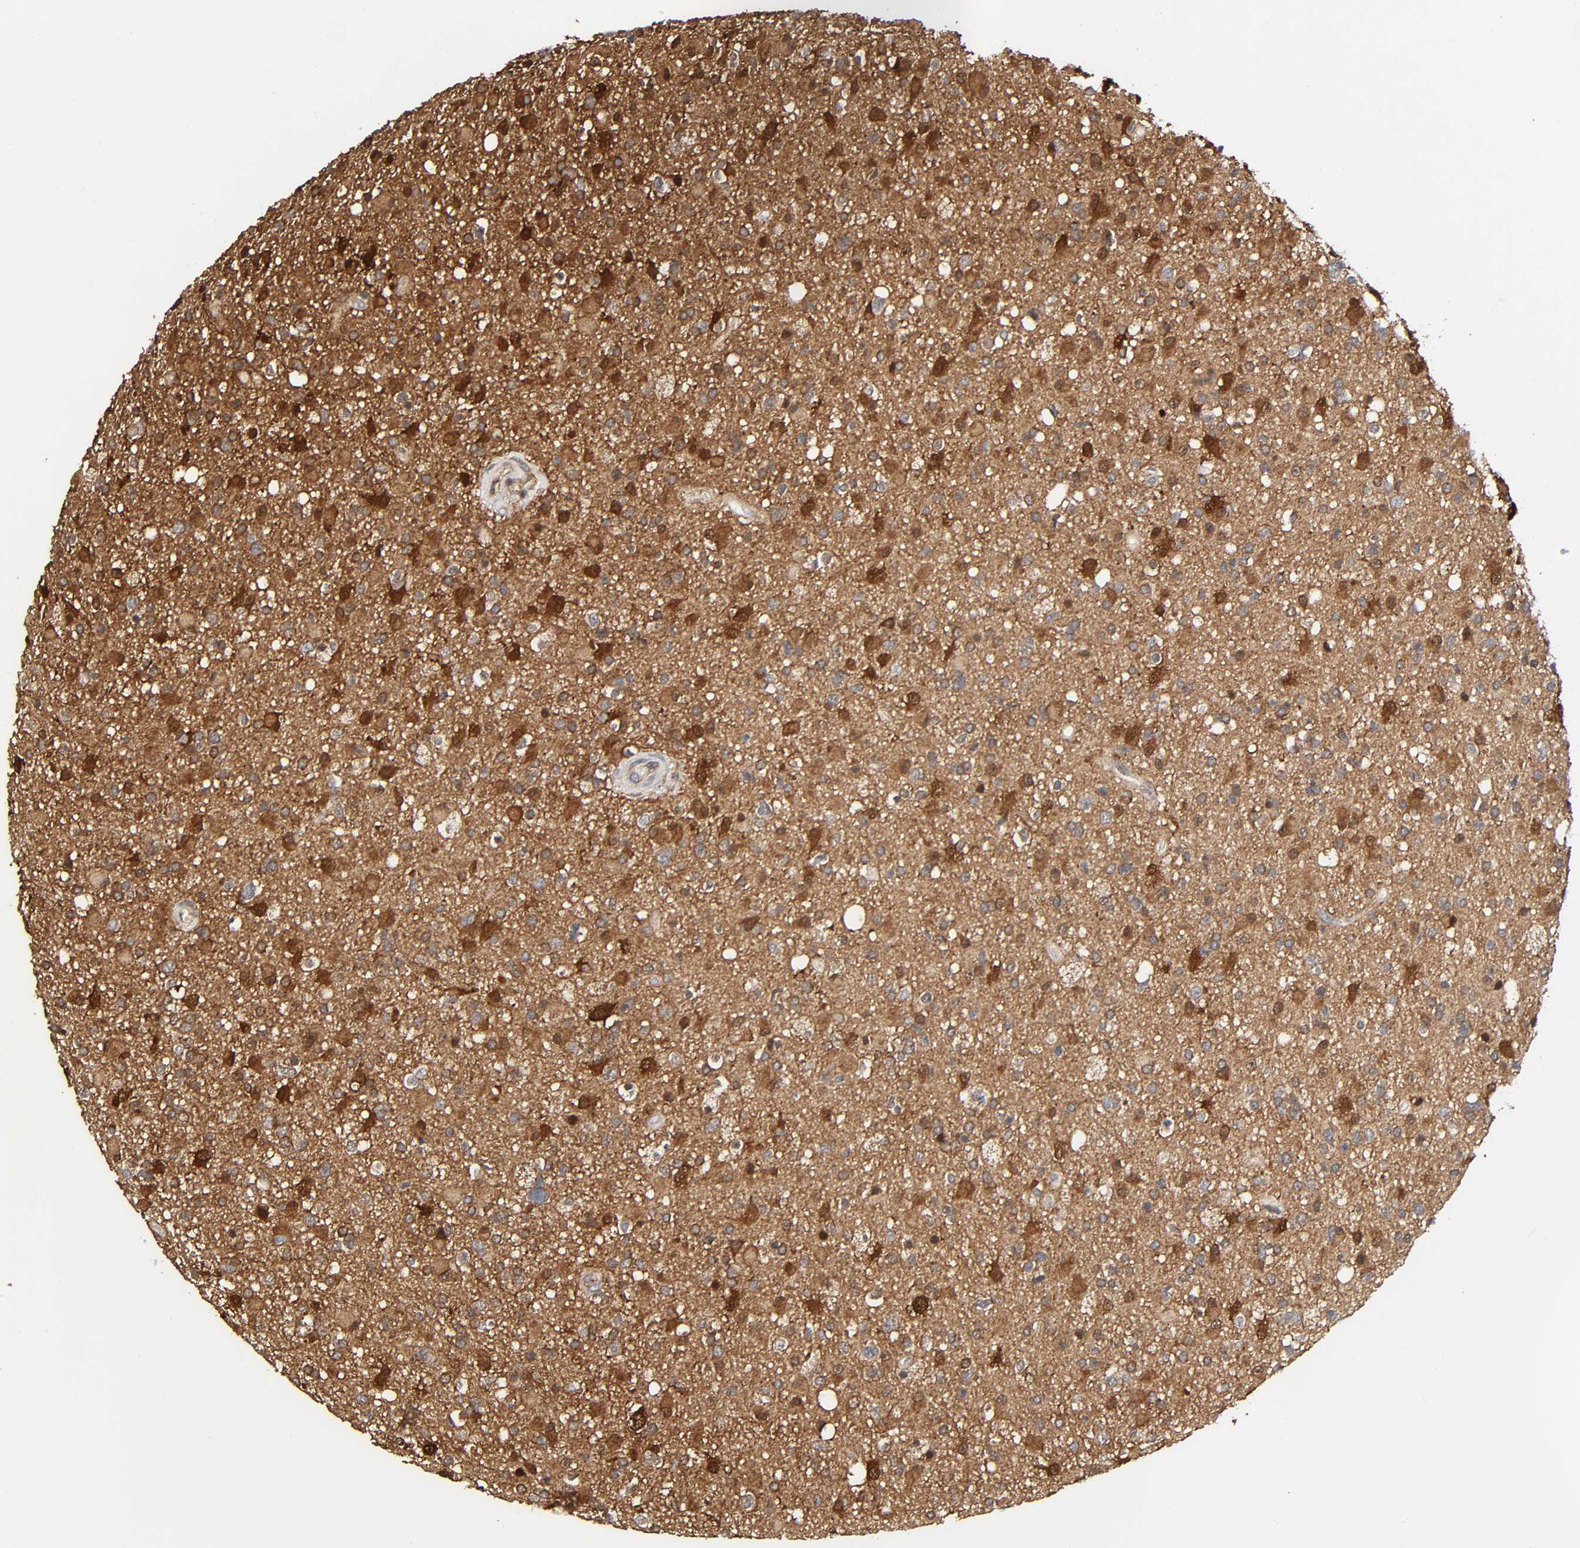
{"staining": {"intensity": "moderate", "quantity": "25%-75%", "location": "cytoplasmic/membranous,nuclear"}, "tissue": "glioma", "cell_type": "Tumor cells", "image_type": "cancer", "snomed": [{"axis": "morphology", "description": "Glioma, malignant, High grade"}, {"axis": "topography", "description": "Brain"}], "caption": "Immunohistochemical staining of human glioma demonstrates medium levels of moderate cytoplasmic/membranous and nuclear expression in about 25%-75% of tumor cells.", "gene": "MAPK1", "patient": {"sex": "male", "age": 33}}